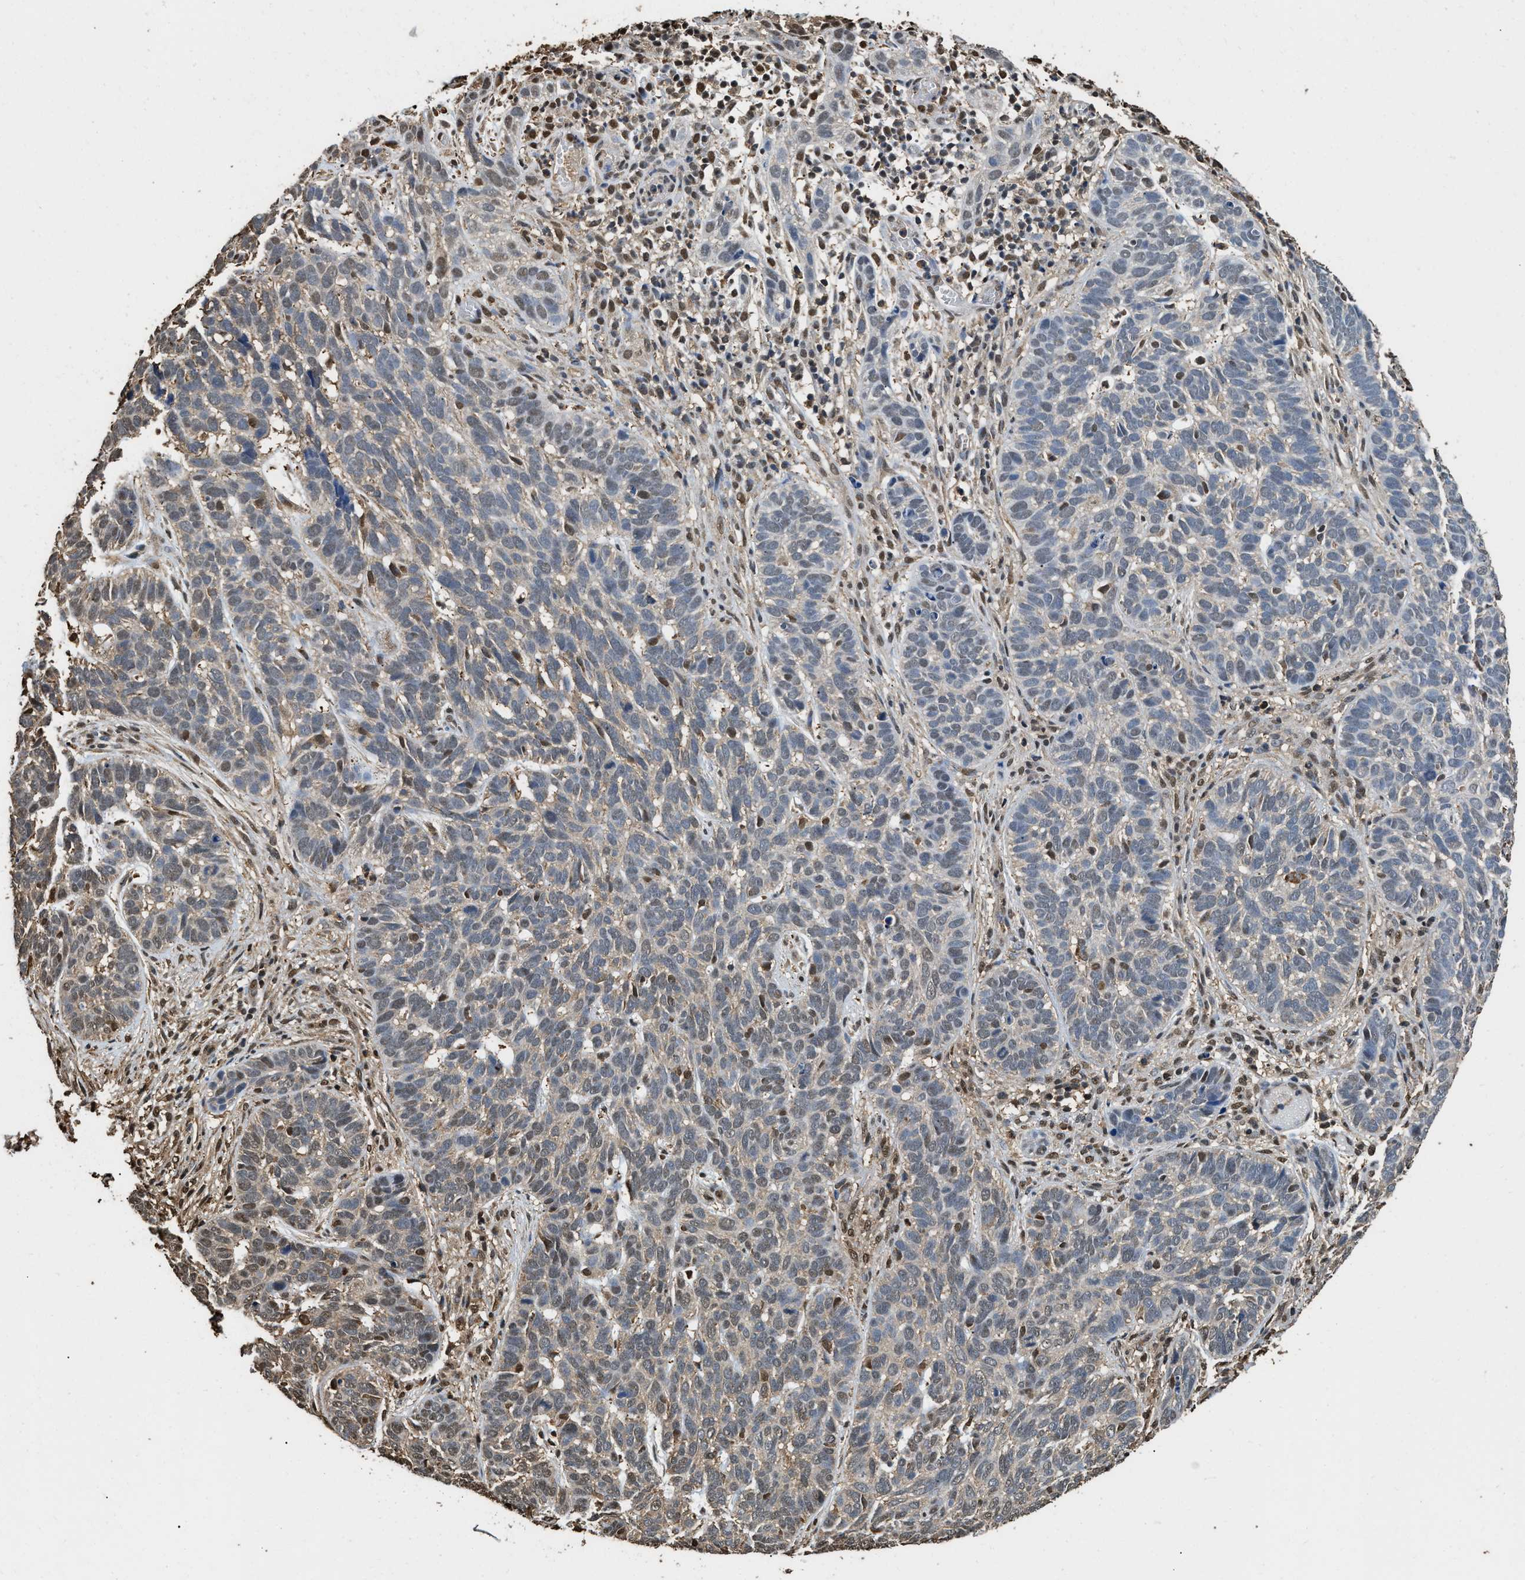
{"staining": {"intensity": "moderate", "quantity": "<25%", "location": "nuclear"}, "tissue": "skin cancer", "cell_type": "Tumor cells", "image_type": "cancer", "snomed": [{"axis": "morphology", "description": "Basal cell carcinoma"}, {"axis": "topography", "description": "Skin"}], "caption": "IHC (DAB) staining of skin cancer (basal cell carcinoma) reveals moderate nuclear protein staining in approximately <25% of tumor cells.", "gene": "GAPDH", "patient": {"sex": "male", "age": 87}}